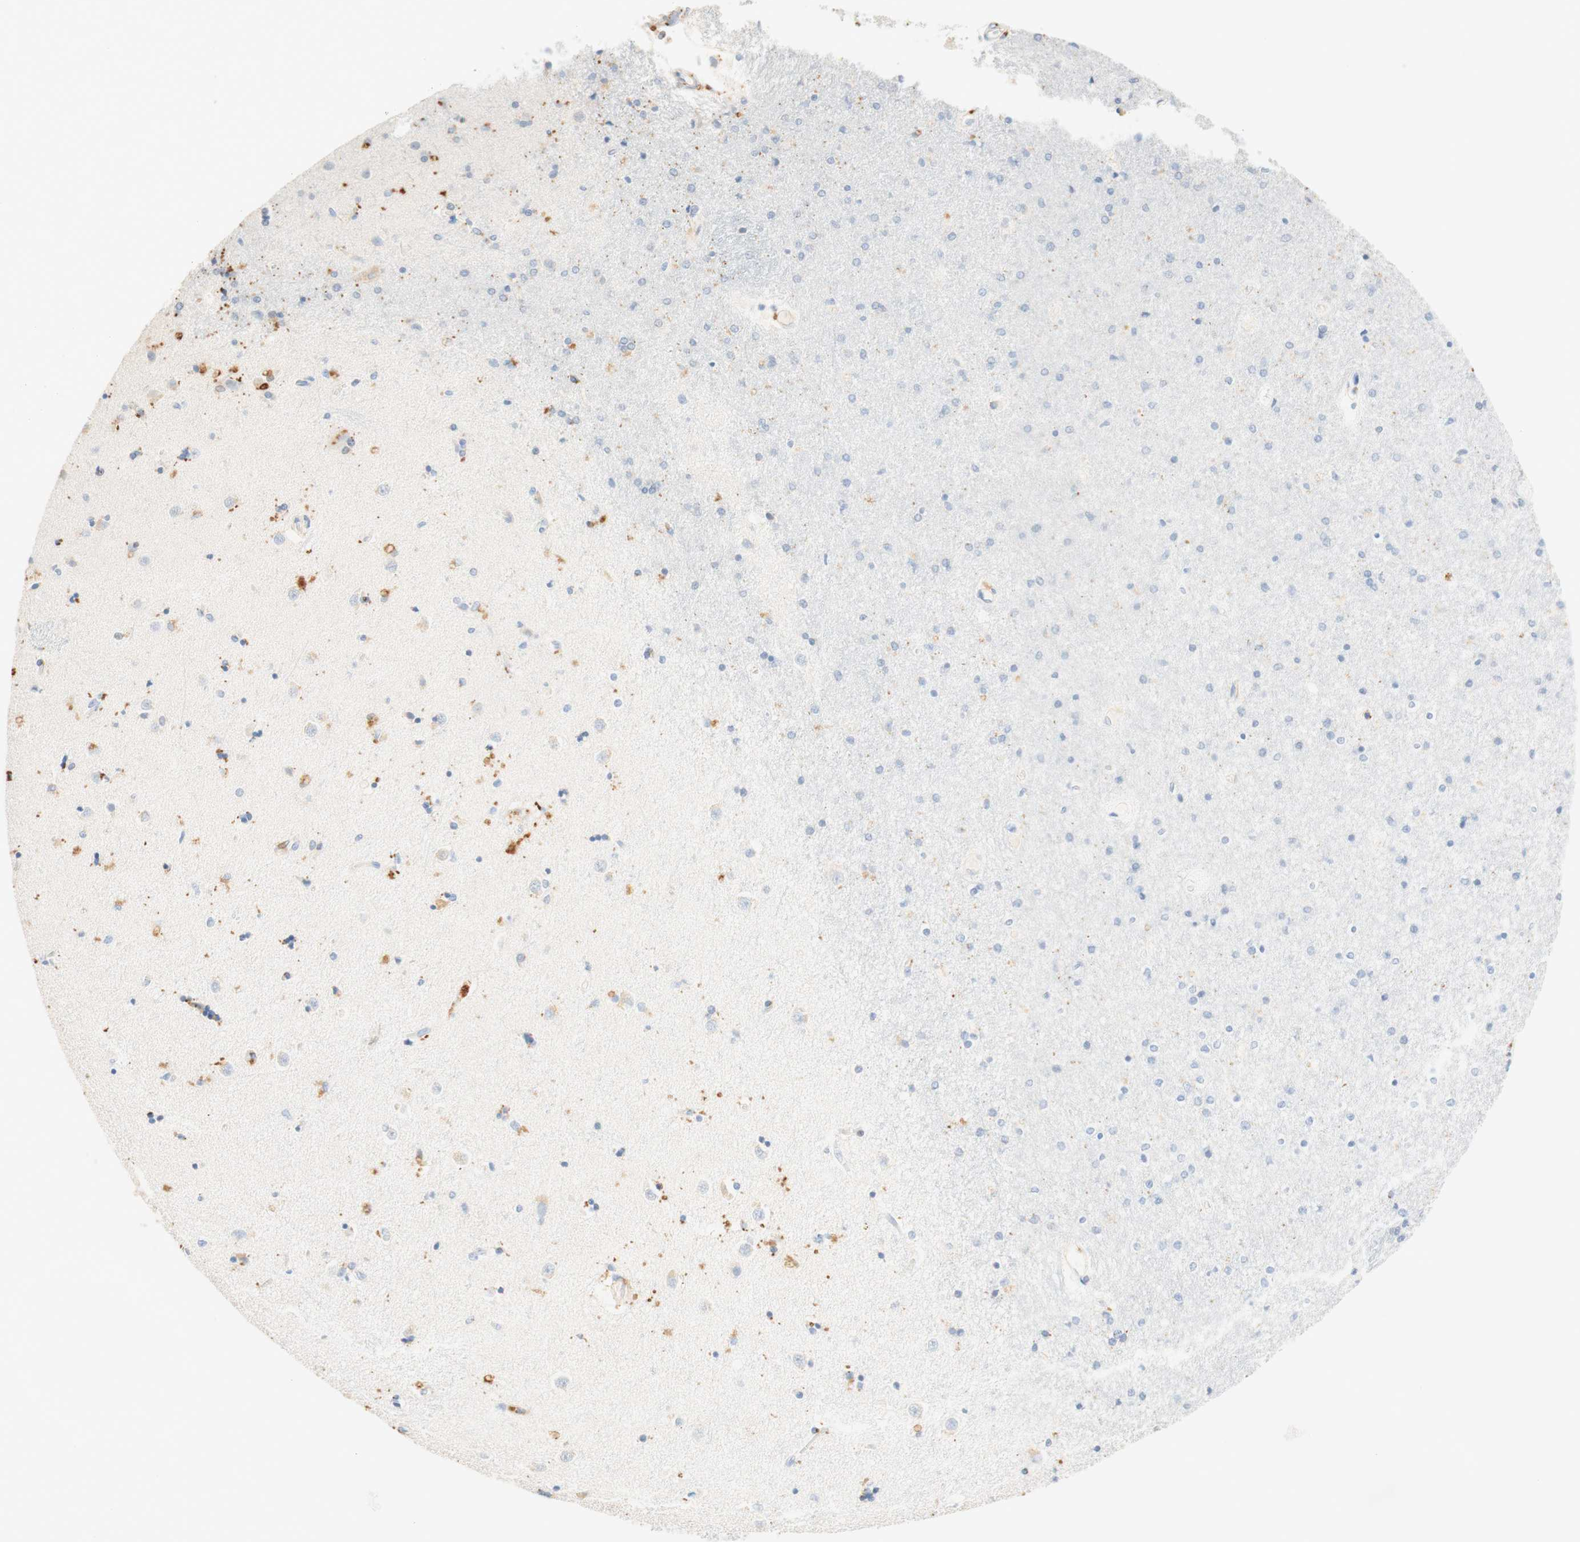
{"staining": {"intensity": "negative", "quantity": "none", "location": "none"}, "tissue": "caudate", "cell_type": "Glial cells", "image_type": "normal", "snomed": [{"axis": "morphology", "description": "Normal tissue, NOS"}, {"axis": "topography", "description": "Lateral ventricle wall"}], "caption": "Image shows no significant protein staining in glial cells of normal caudate. (Brightfield microscopy of DAB immunohistochemistry (IHC) at high magnification).", "gene": "CD63", "patient": {"sex": "female", "age": 54}}